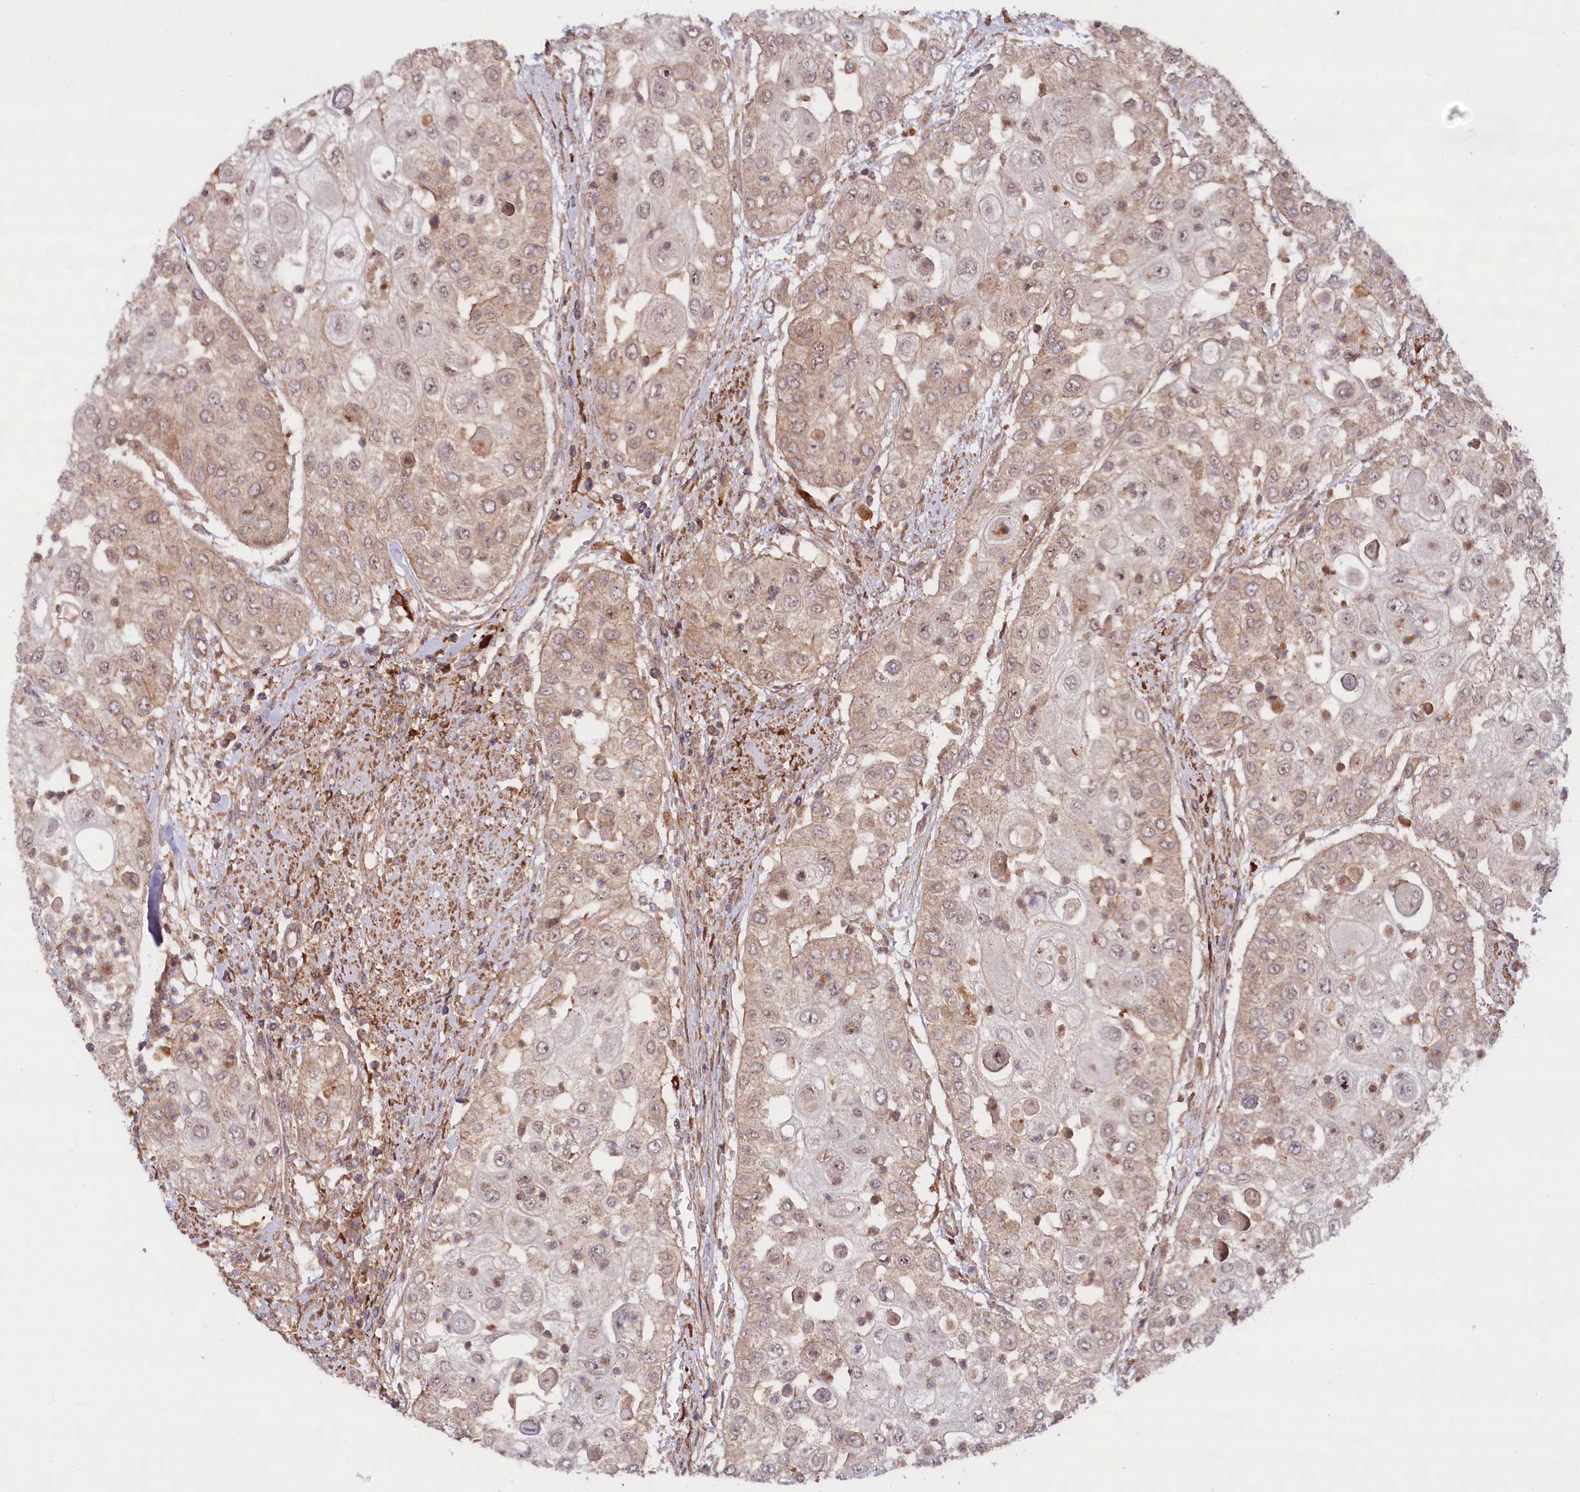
{"staining": {"intensity": "weak", "quantity": "25%-75%", "location": "cytoplasmic/membranous,nuclear"}, "tissue": "urothelial cancer", "cell_type": "Tumor cells", "image_type": "cancer", "snomed": [{"axis": "morphology", "description": "Urothelial carcinoma, High grade"}, {"axis": "topography", "description": "Urinary bladder"}], "caption": "Immunohistochemical staining of urothelial carcinoma (high-grade) demonstrates low levels of weak cytoplasmic/membranous and nuclear protein staining in approximately 25%-75% of tumor cells.", "gene": "NEDD1", "patient": {"sex": "female", "age": 79}}